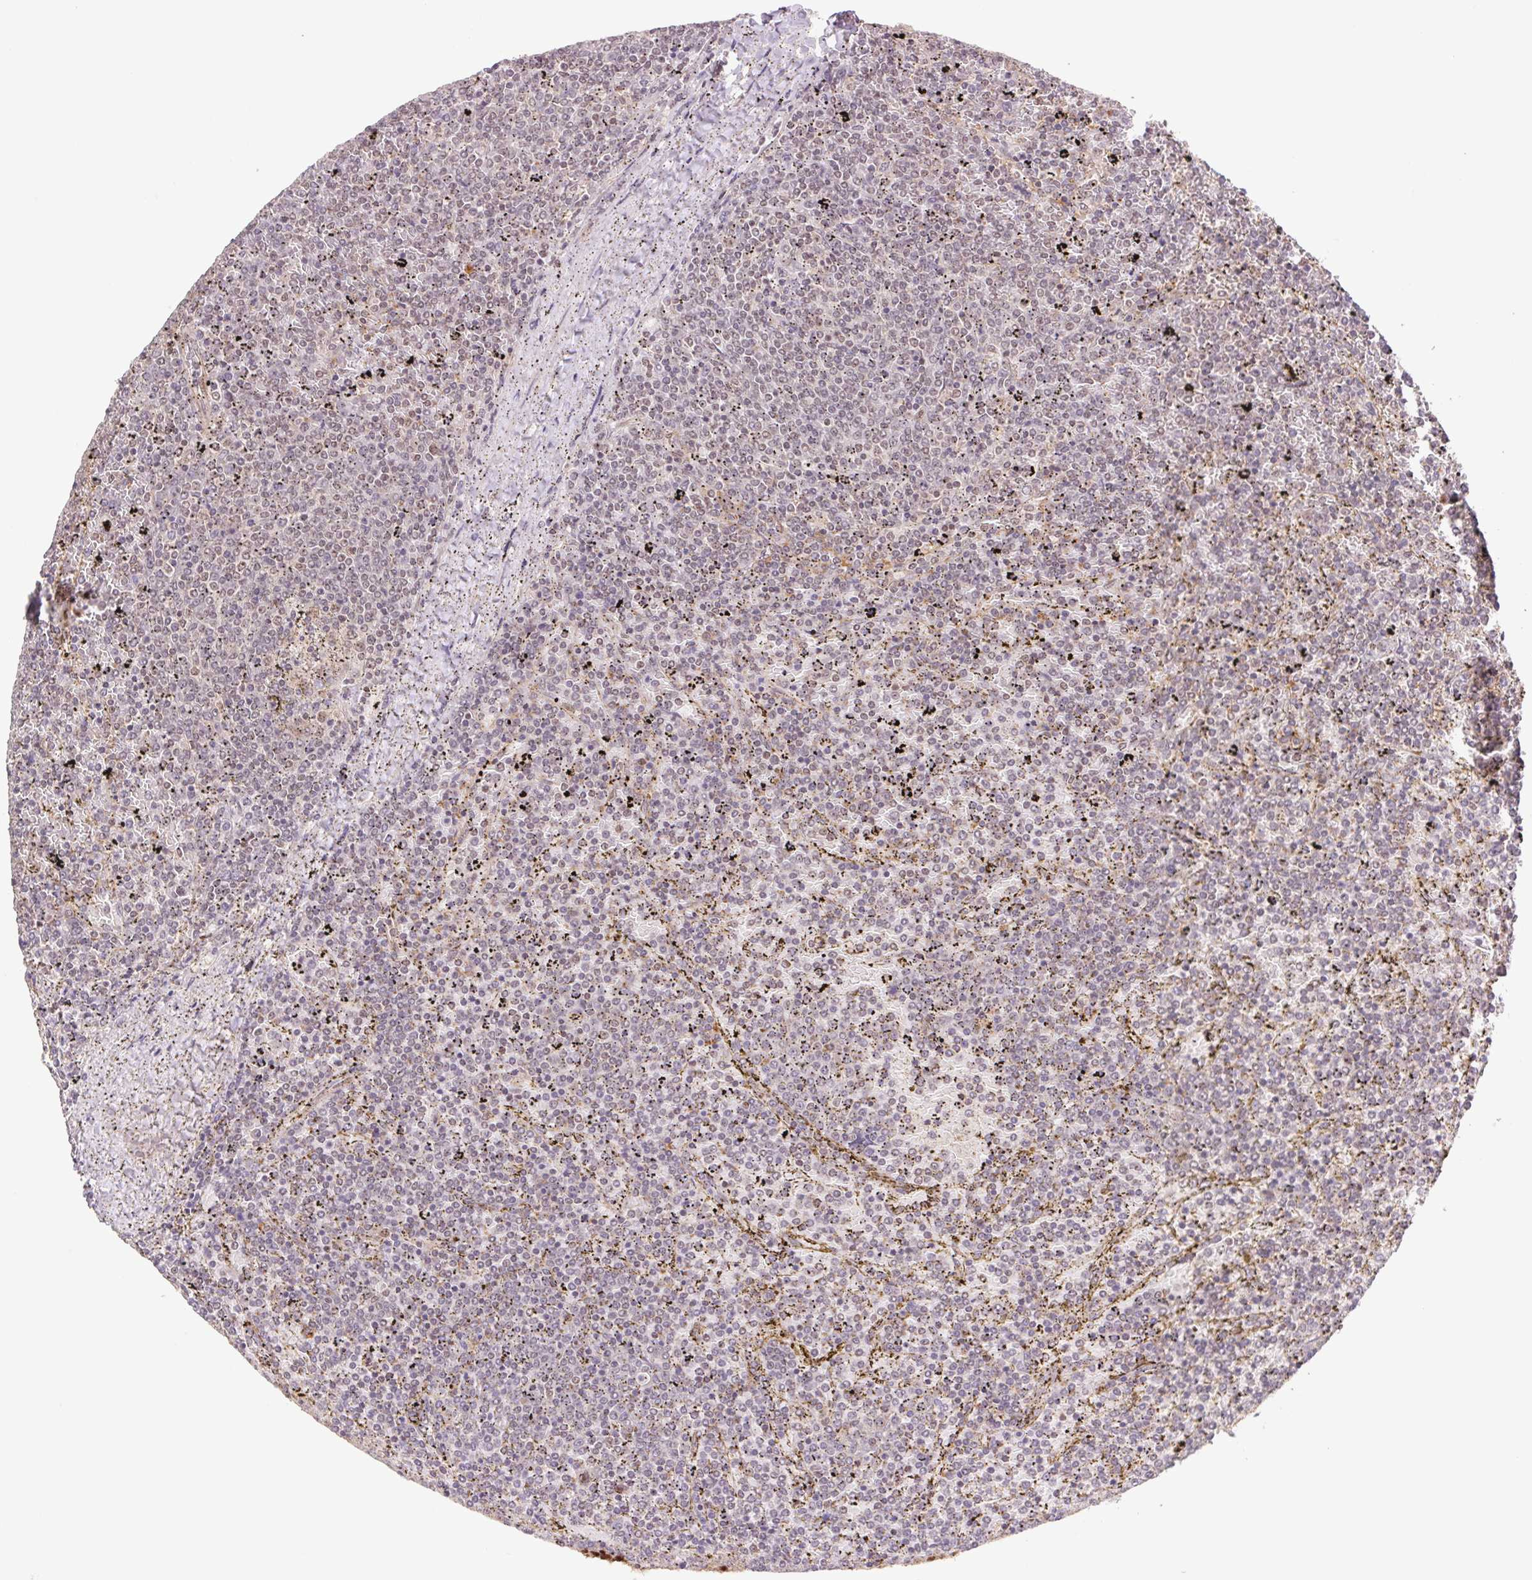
{"staining": {"intensity": "moderate", "quantity": "25%-75%", "location": "nuclear"}, "tissue": "lymphoma", "cell_type": "Tumor cells", "image_type": "cancer", "snomed": [{"axis": "morphology", "description": "Malignant lymphoma, non-Hodgkin's type, Low grade"}, {"axis": "topography", "description": "Spleen"}], "caption": "Tumor cells demonstrate medium levels of moderate nuclear expression in about 25%-75% of cells in lymphoma.", "gene": "CWC25", "patient": {"sex": "female", "age": 77}}